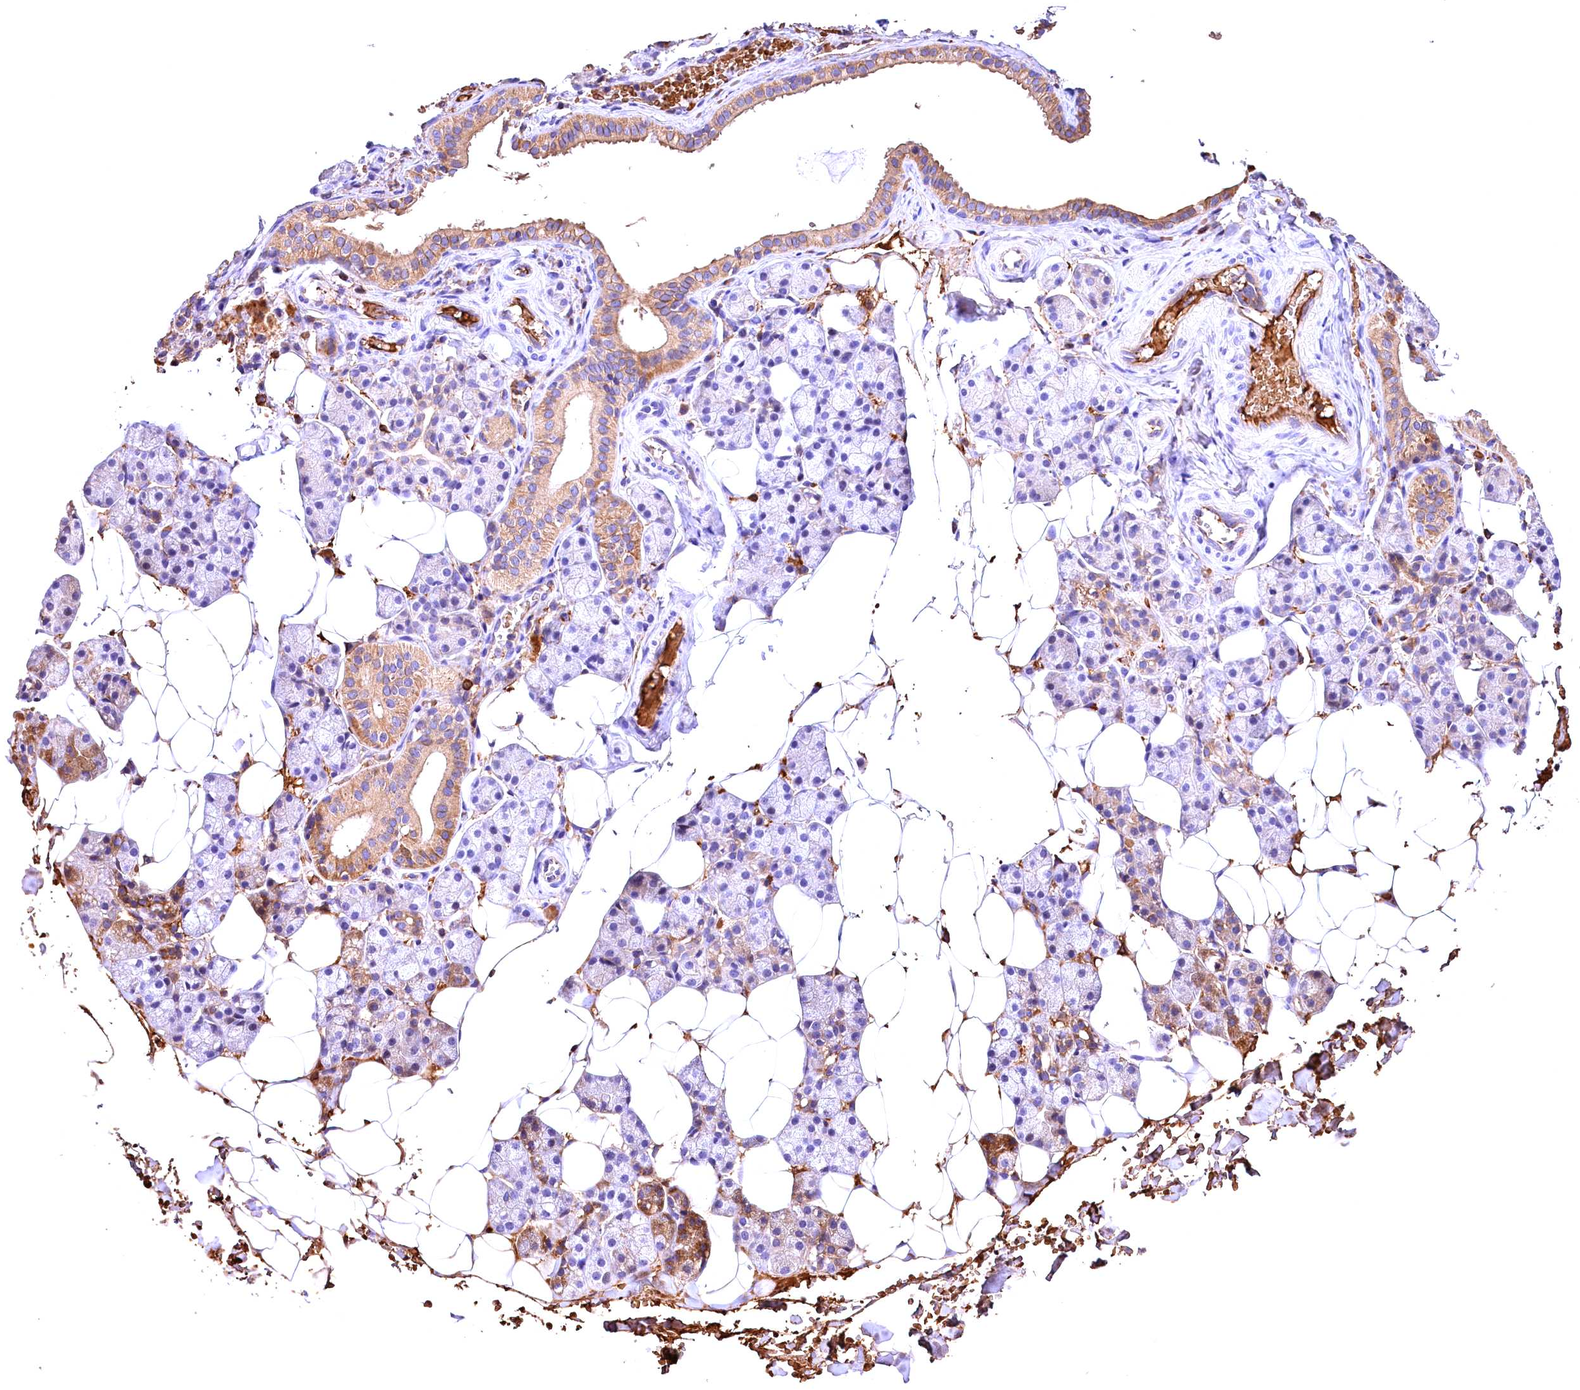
{"staining": {"intensity": "moderate", "quantity": "<25%", "location": "cytoplasmic/membranous"}, "tissue": "salivary gland", "cell_type": "Glandular cells", "image_type": "normal", "snomed": [{"axis": "morphology", "description": "Normal tissue, NOS"}, {"axis": "topography", "description": "Salivary gland"}], "caption": "A histopathology image of salivary gland stained for a protein demonstrates moderate cytoplasmic/membranous brown staining in glandular cells. Ihc stains the protein in brown and the nuclei are stained blue.", "gene": "PHAF1", "patient": {"sex": "female", "age": 33}}